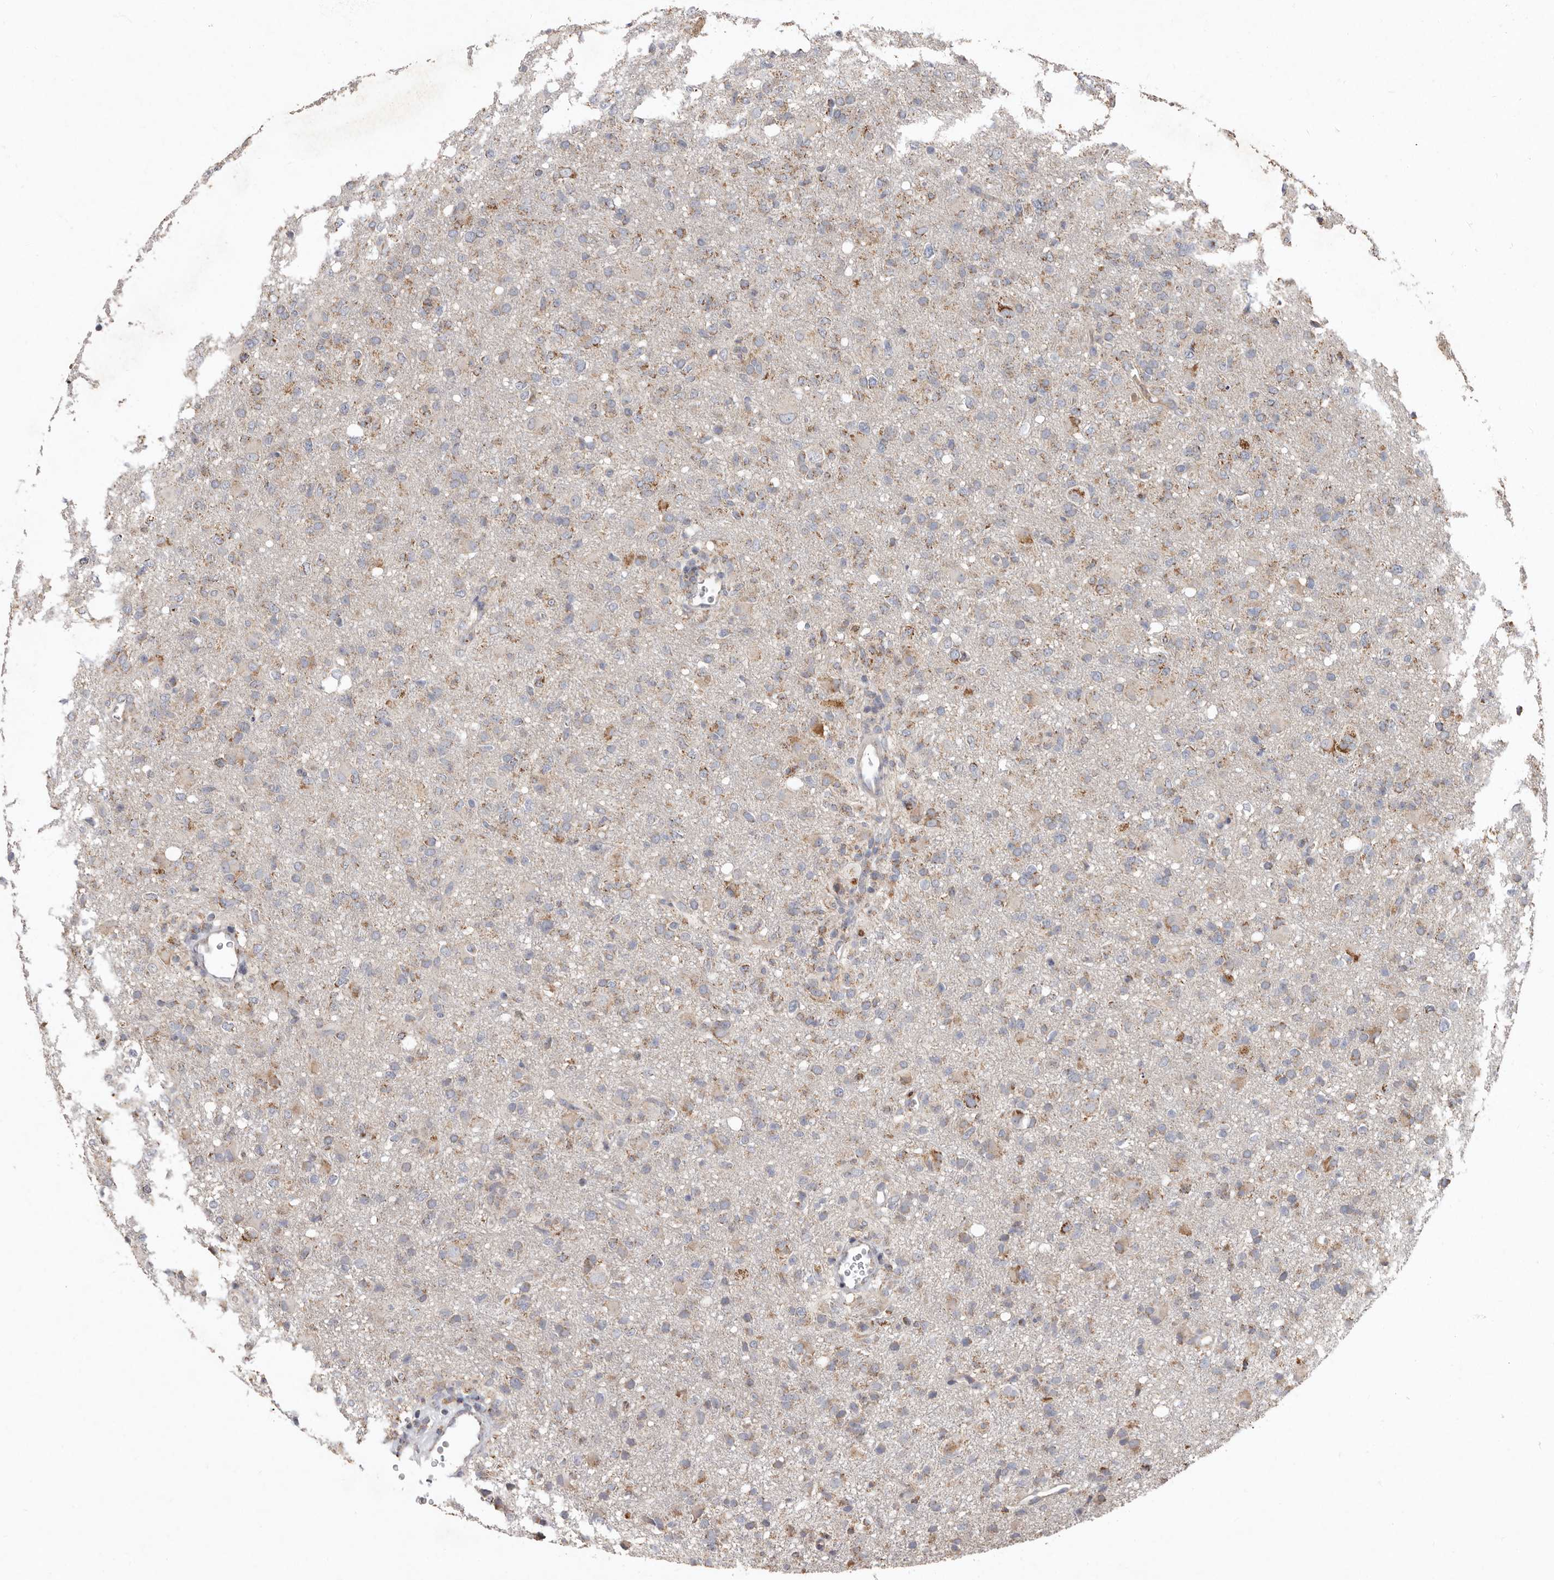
{"staining": {"intensity": "weak", "quantity": "<25%", "location": "cytoplasmic/membranous"}, "tissue": "glioma", "cell_type": "Tumor cells", "image_type": "cancer", "snomed": [{"axis": "morphology", "description": "Glioma, malignant, High grade"}, {"axis": "topography", "description": "Brain"}], "caption": "Tumor cells show no significant expression in glioma.", "gene": "KIF26B", "patient": {"sex": "female", "age": 57}}